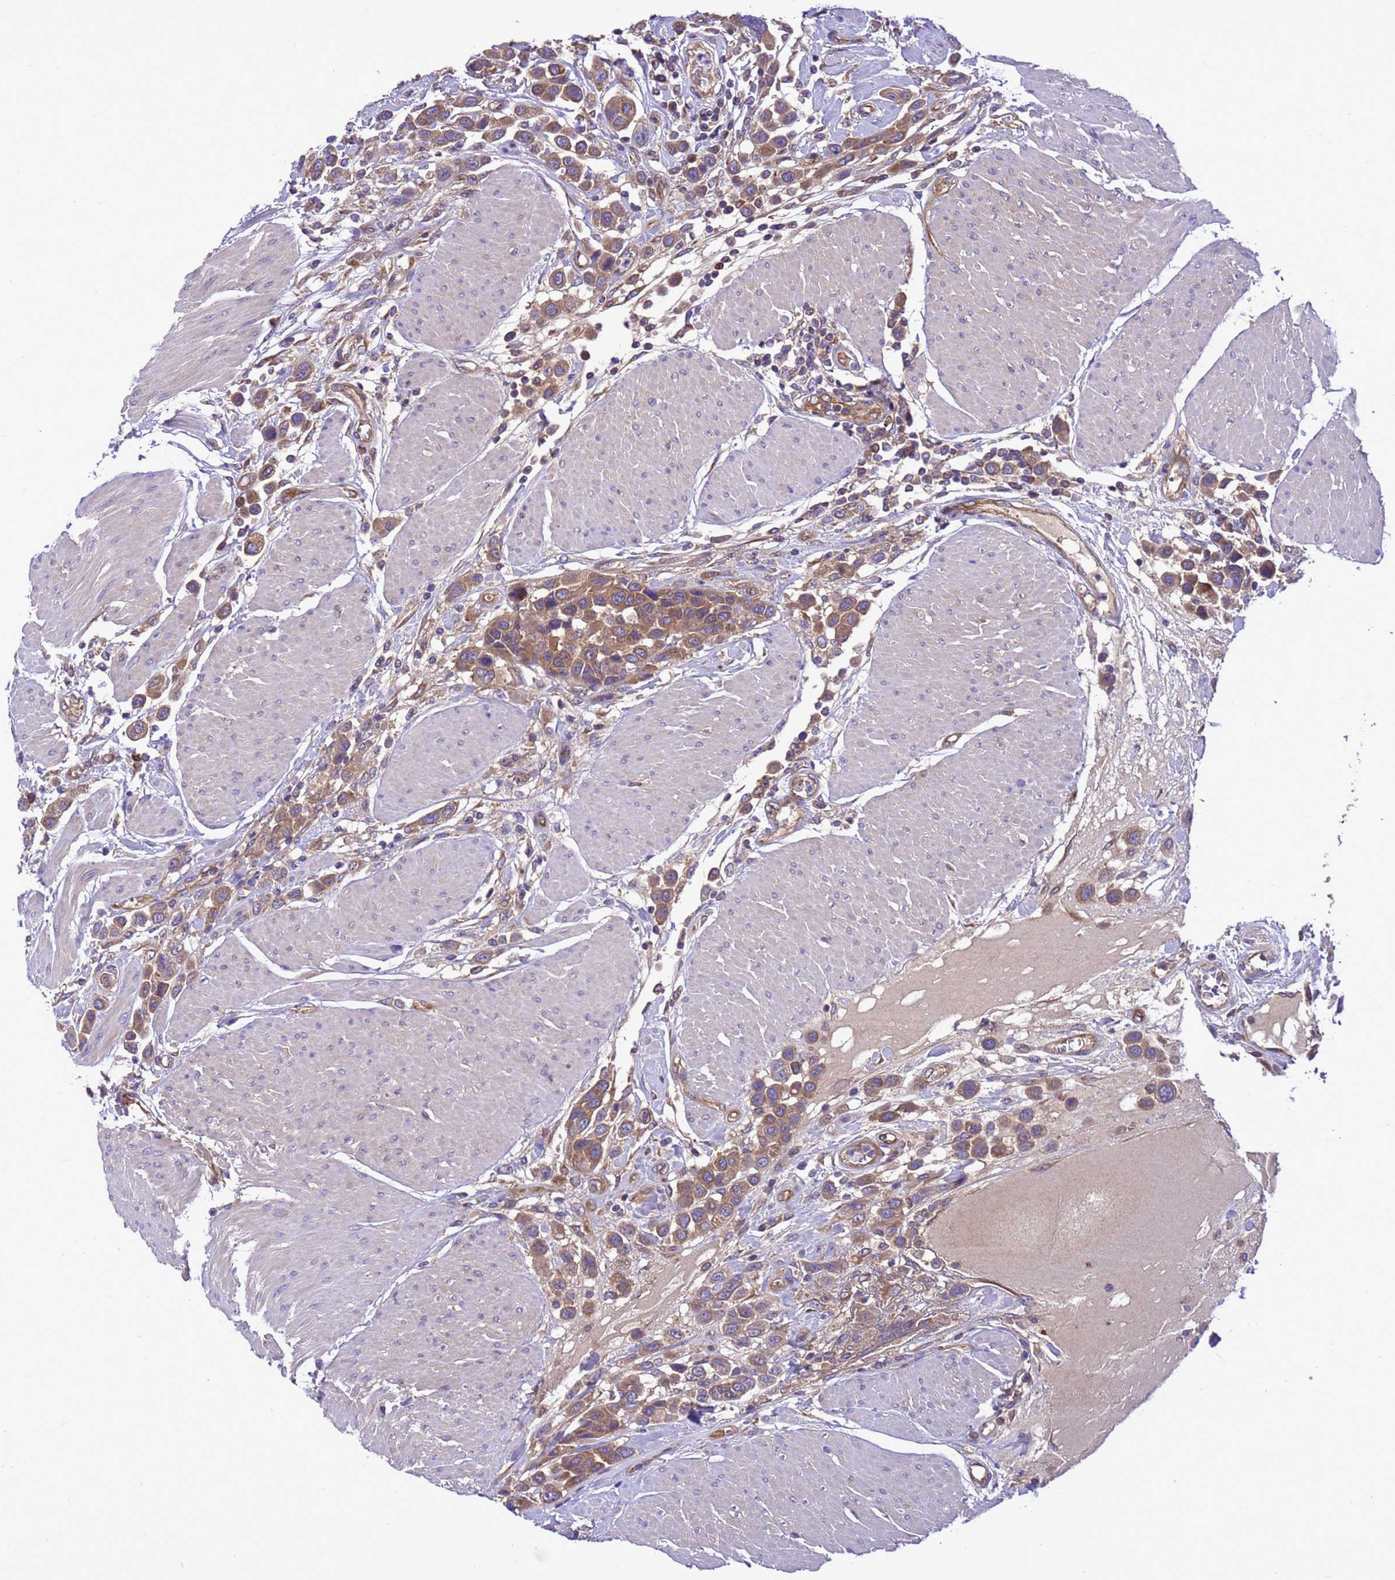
{"staining": {"intensity": "moderate", "quantity": ">75%", "location": "cytoplasmic/membranous"}, "tissue": "urothelial cancer", "cell_type": "Tumor cells", "image_type": "cancer", "snomed": [{"axis": "morphology", "description": "Urothelial carcinoma, High grade"}, {"axis": "topography", "description": "Urinary bladder"}], "caption": "Protein expression analysis of urothelial cancer exhibits moderate cytoplasmic/membranous staining in approximately >75% of tumor cells.", "gene": "RABEP2", "patient": {"sex": "male", "age": 50}}